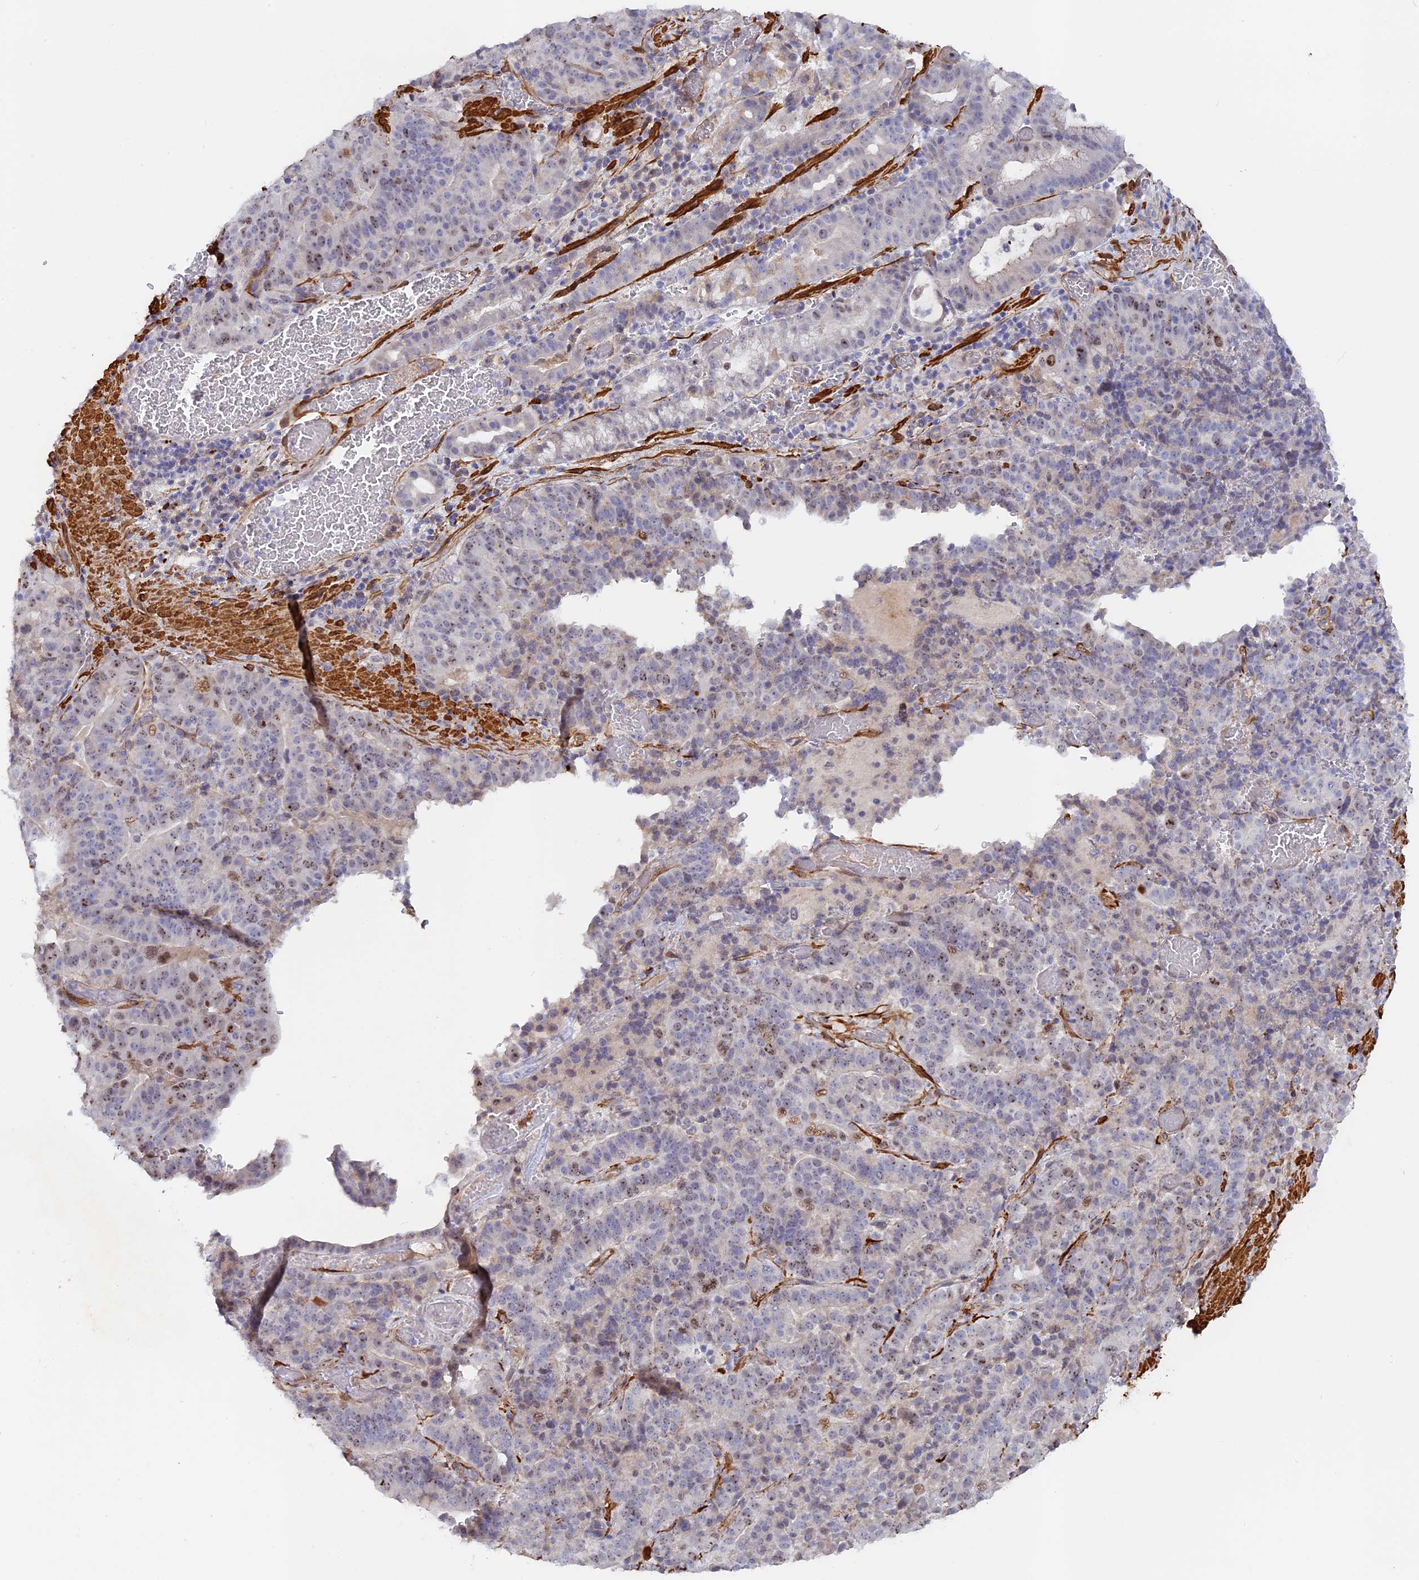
{"staining": {"intensity": "moderate", "quantity": "<25%", "location": "nuclear"}, "tissue": "stomach cancer", "cell_type": "Tumor cells", "image_type": "cancer", "snomed": [{"axis": "morphology", "description": "Adenocarcinoma, NOS"}, {"axis": "topography", "description": "Stomach"}], "caption": "Immunohistochemical staining of human adenocarcinoma (stomach) displays low levels of moderate nuclear staining in approximately <25% of tumor cells.", "gene": "CCDC154", "patient": {"sex": "male", "age": 48}}